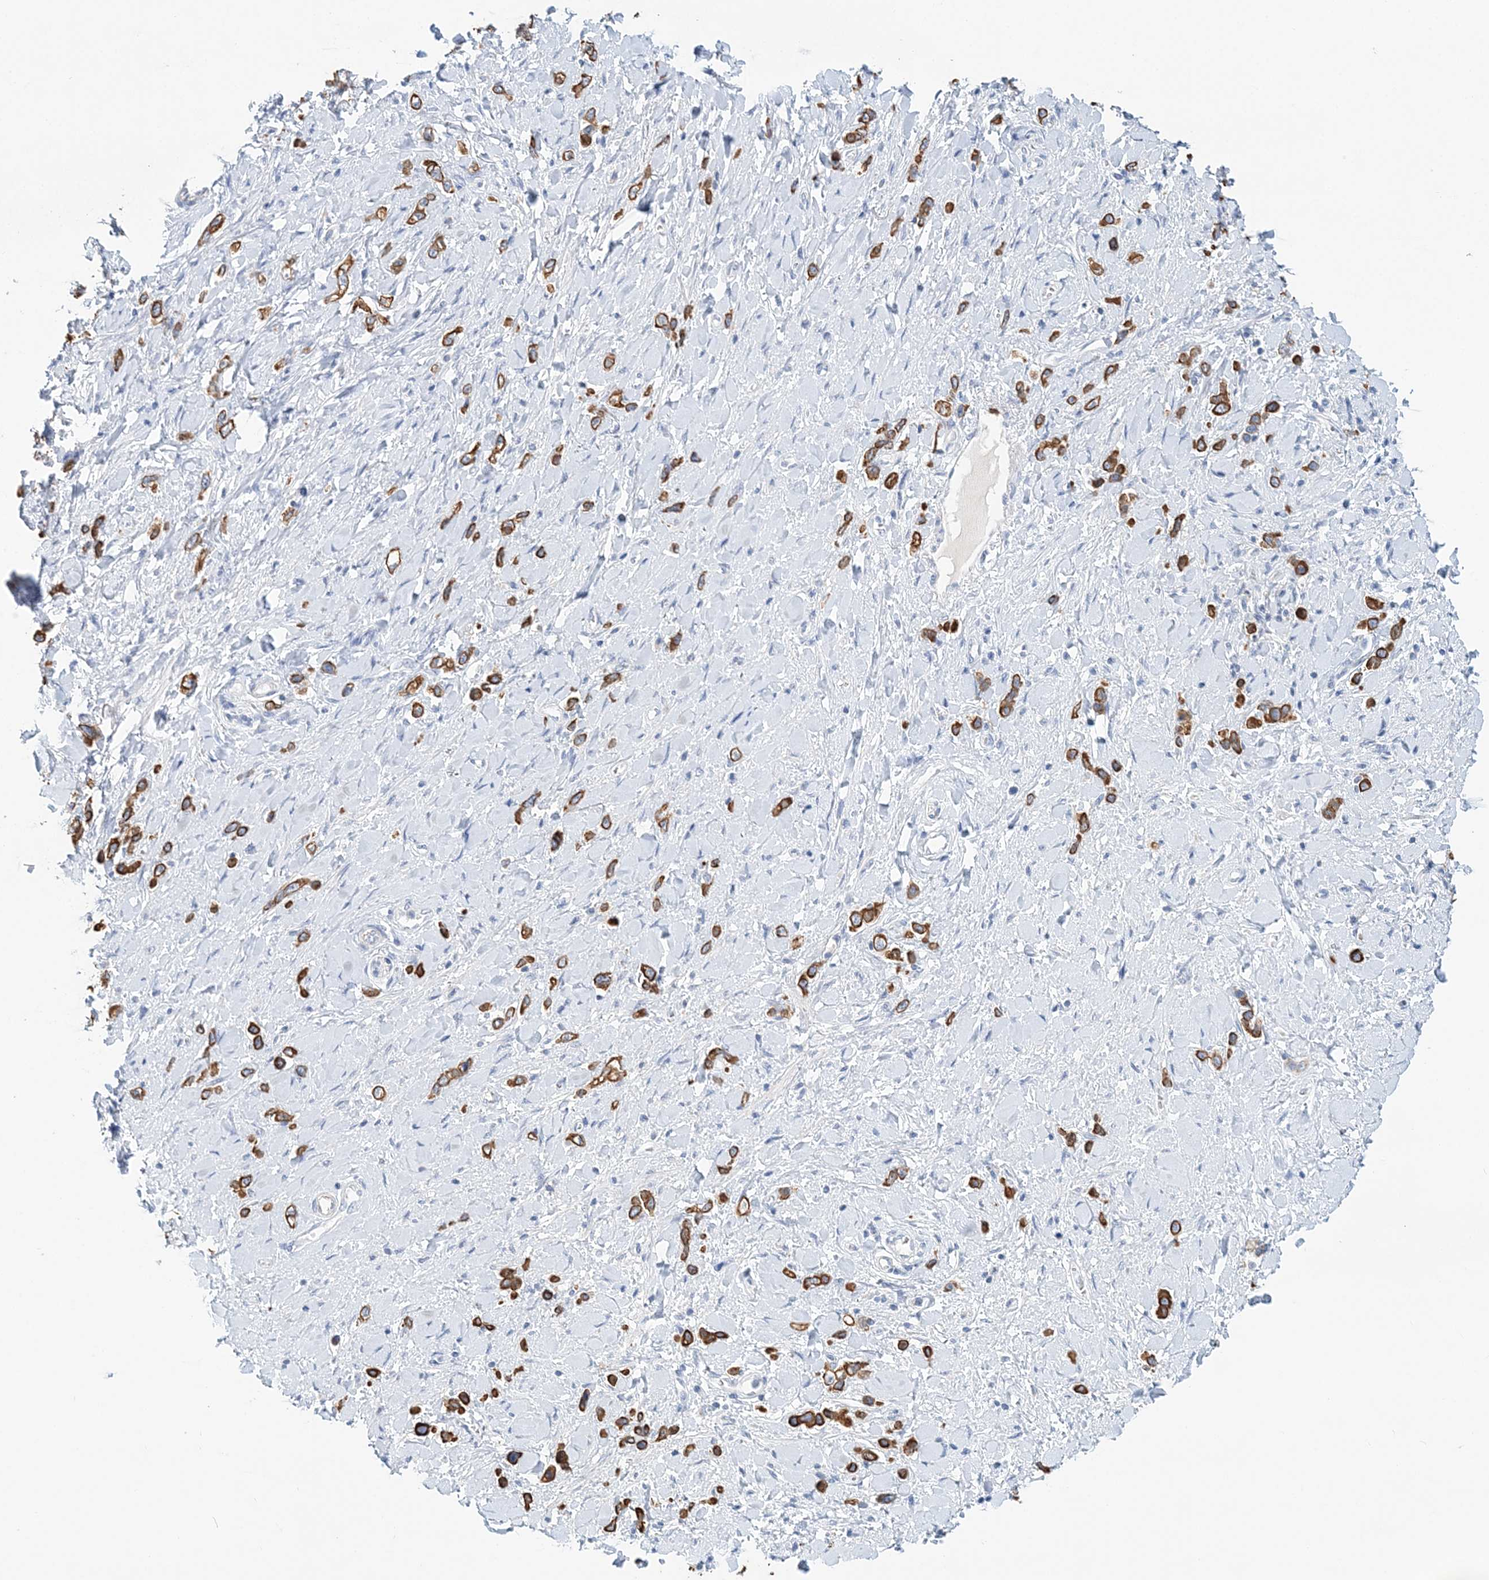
{"staining": {"intensity": "strong", "quantity": ">75%", "location": "cytoplasmic/membranous"}, "tissue": "stomach cancer", "cell_type": "Tumor cells", "image_type": "cancer", "snomed": [{"axis": "morphology", "description": "Normal tissue, NOS"}, {"axis": "morphology", "description": "Adenocarcinoma, NOS"}, {"axis": "topography", "description": "Stomach, upper"}, {"axis": "topography", "description": "Stomach"}], "caption": "High-magnification brightfield microscopy of stomach cancer stained with DAB (3,3'-diaminobenzidine) (brown) and counterstained with hematoxylin (blue). tumor cells exhibit strong cytoplasmic/membranous staining is identified in about>75% of cells.", "gene": "LRRIQ4", "patient": {"sex": "female", "age": 65}}